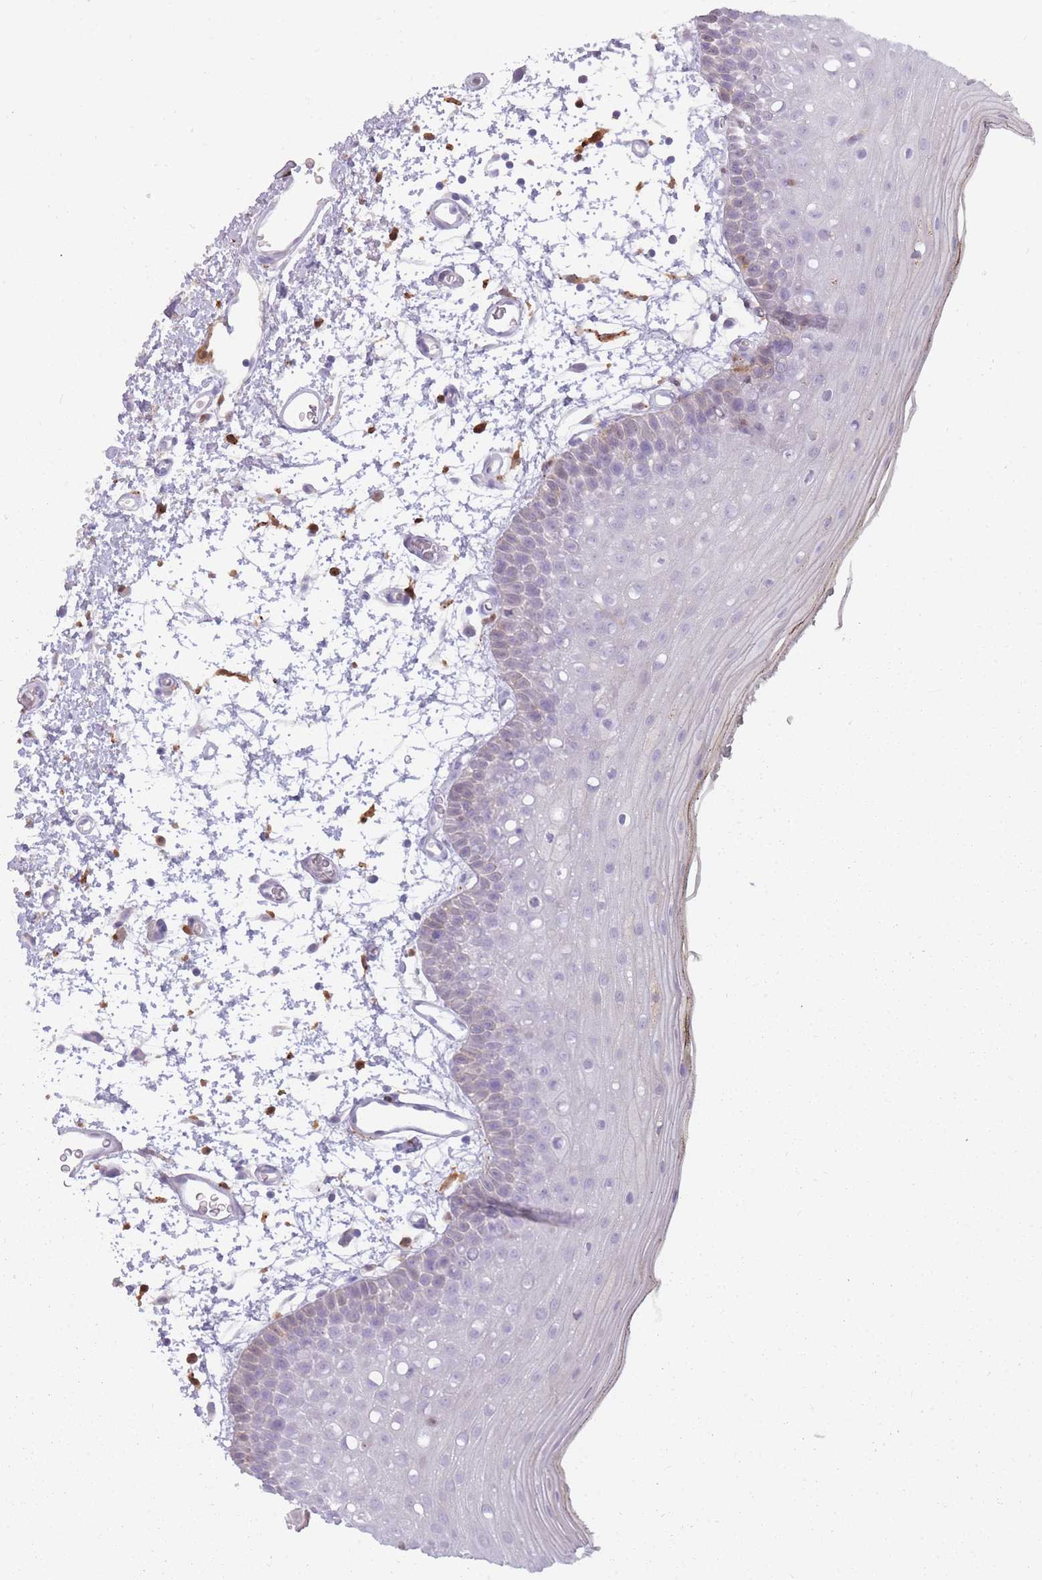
{"staining": {"intensity": "negative", "quantity": "none", "location": "none"}, "tissue": "oral mucosa", "cell_type": "Squamous epithelial cells", "image_type": "normal", "snomed": [{"axis": "morphology", "description": "Normal tissue, NOS"}, {"axis": "topography", "description": "Oral tissue"}, {"axis": "topography", "description": "Tounge, NOS"}], "caption": "Normal oral mucosa was stained to show a protein in brown. There is no significant expression in squamous epithelial cells.", "gene": "LGALS9B", "patient": {"sex": "female", "age": 81}}